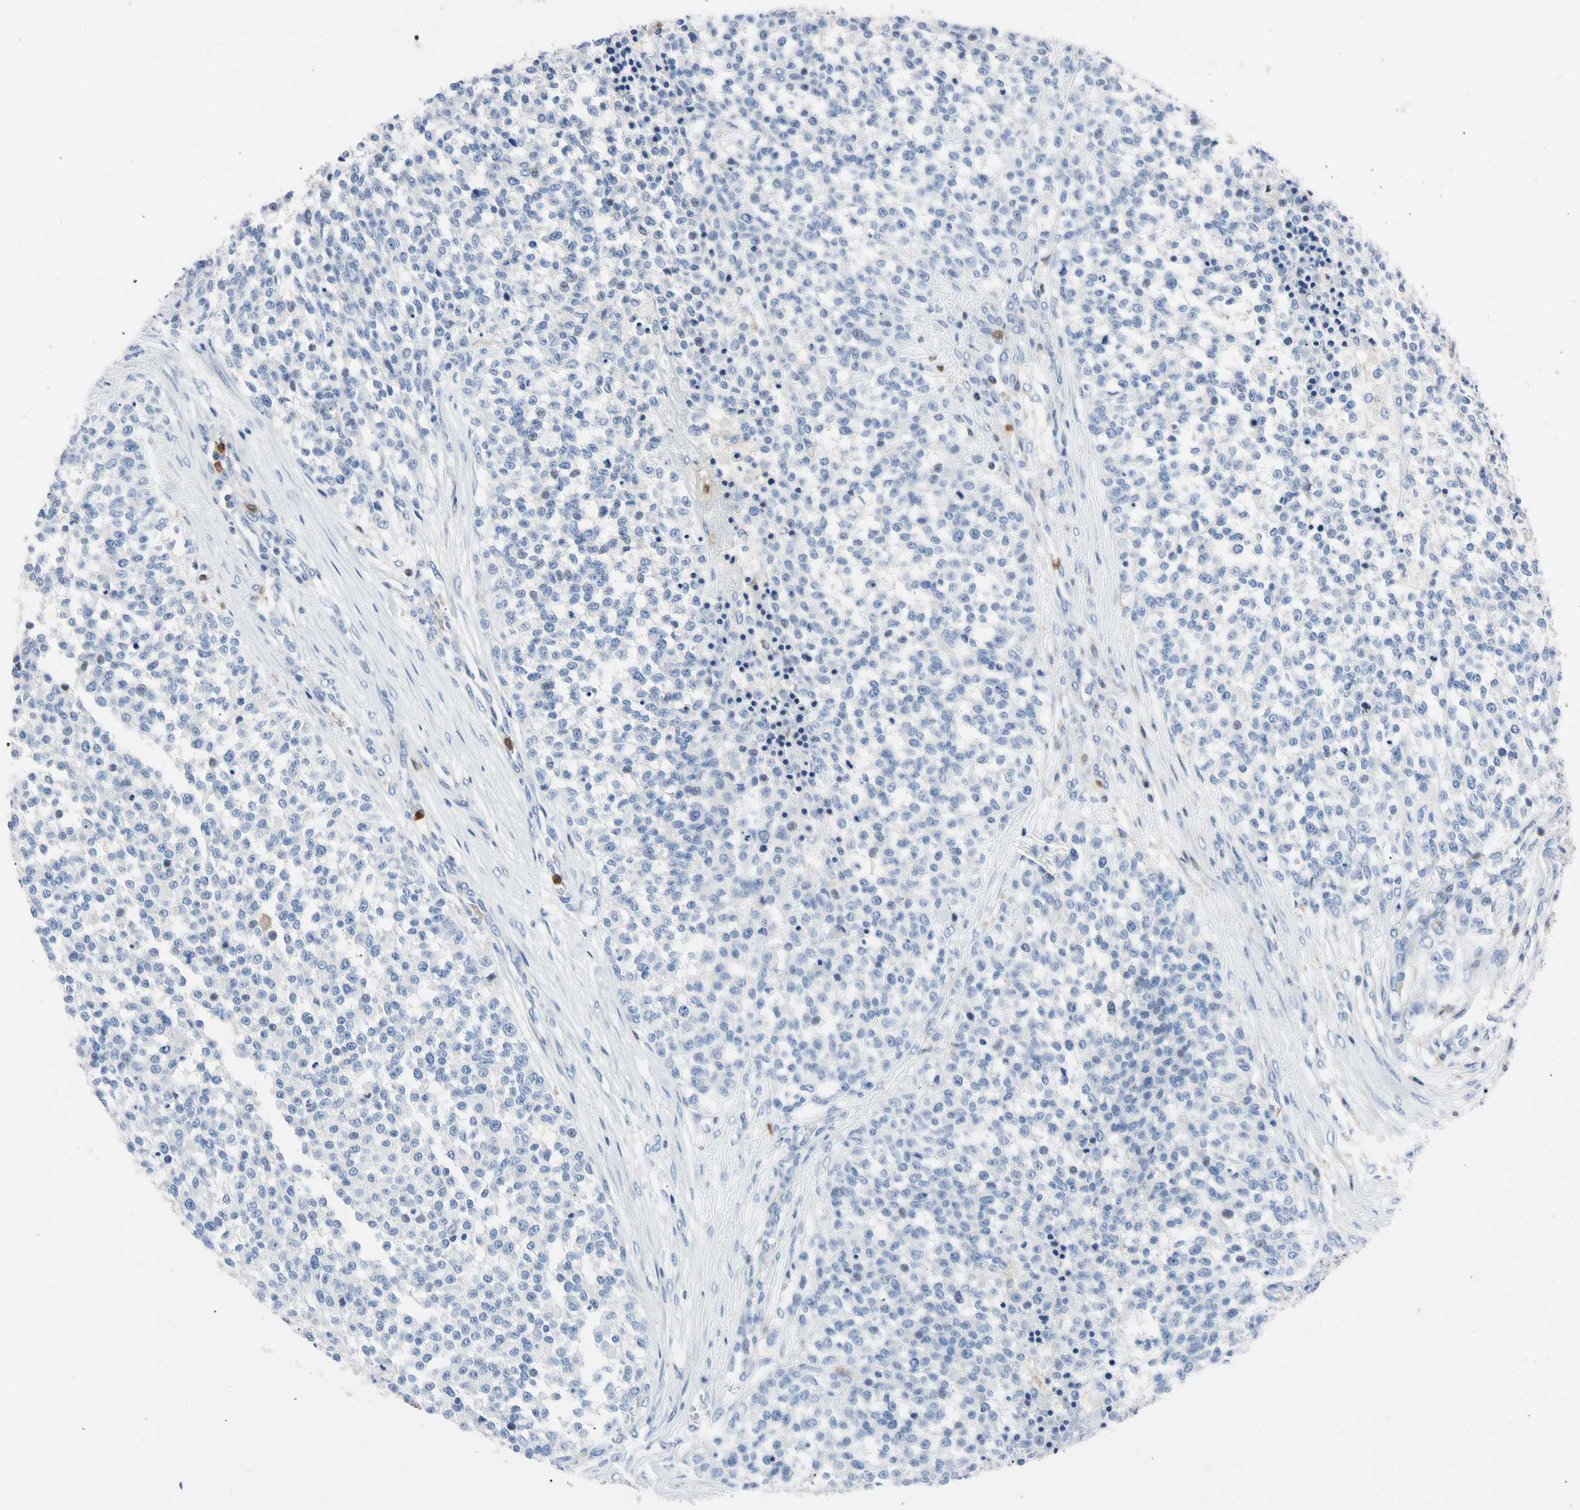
{"staining": {"intensity": "negative", "quantity": "none", "location": "none"}, "tissue": "testis cancer", "cell_type": "Tumor cells", "image_type": "cancer", "snomed": [{"axis": "morphology", "description": "Seminoma, NOS"}, {"axis": "topography", "description": "Testis"}], "caption": "High magnification brightfield microscopy of testis cancer stained with DAB (3,3'-diaminobenzidine) (brown) and counterstained with hematoxylin (blue): tumor cells show no significant staining.", "gene": "NCF4", "patient": {"sex": "male", "age": 59}}